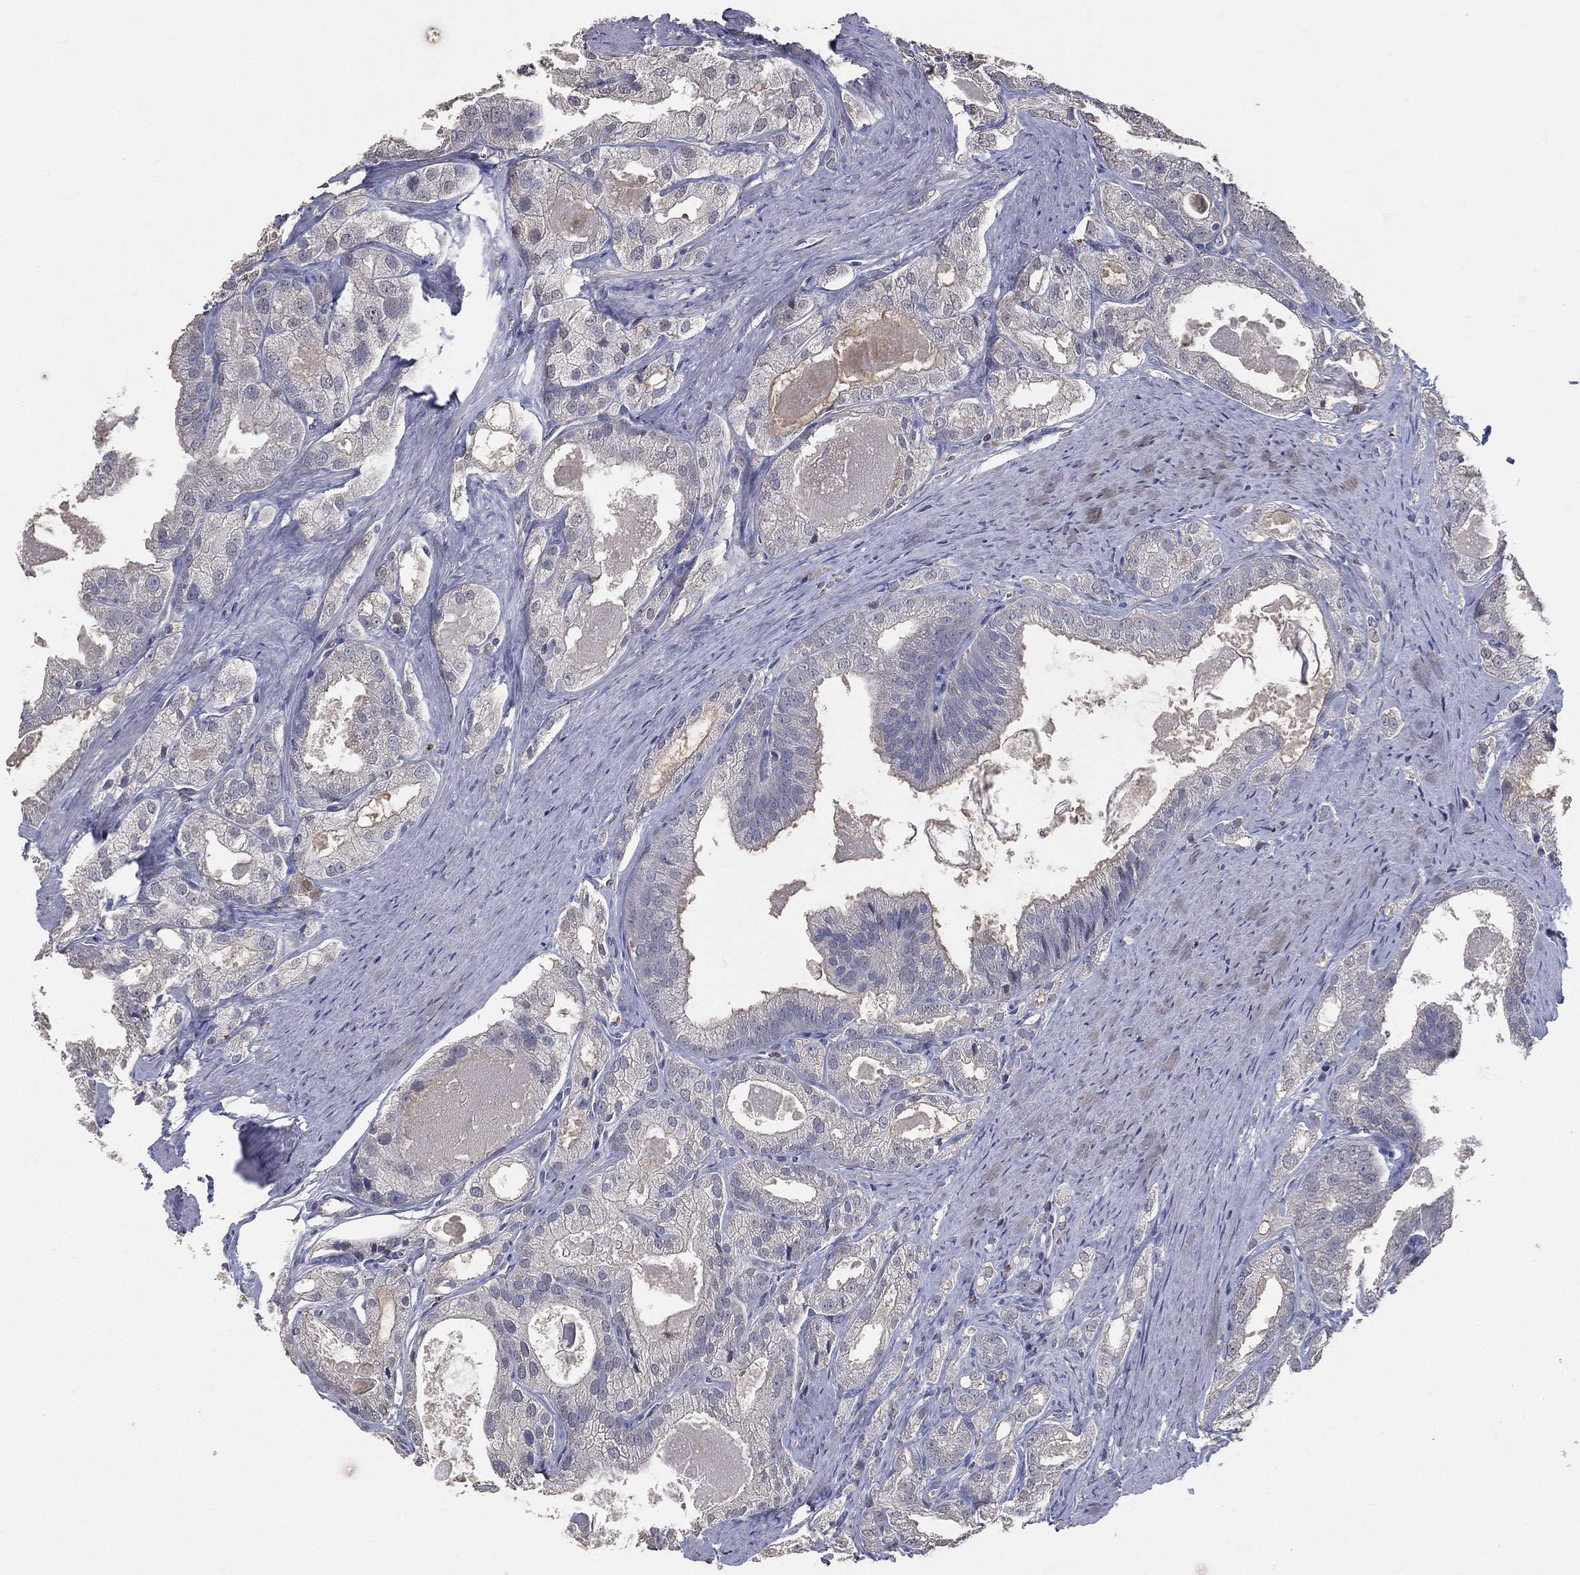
{"staining": {"intensity": "negative", "quantity": "none", "location": "none"}, "tissue": "prostate cancer", "cell_type": "Tumor cells", "image_type": "cancer", "snomed": [{"axis": "morphology", "description": "Adenocarcinoma, NOS"}, {"axis": "morphology", "description": "Adenocarcinoma, High grade"}, {"axis": "topography", "description": "Prostate"}], "caption": "Human prostate cancer stained for a protein using IHC exhibits no positivity in tumor cells.", "gene": "SNAP25", "patient": {"sex": "male", "age": 70}}